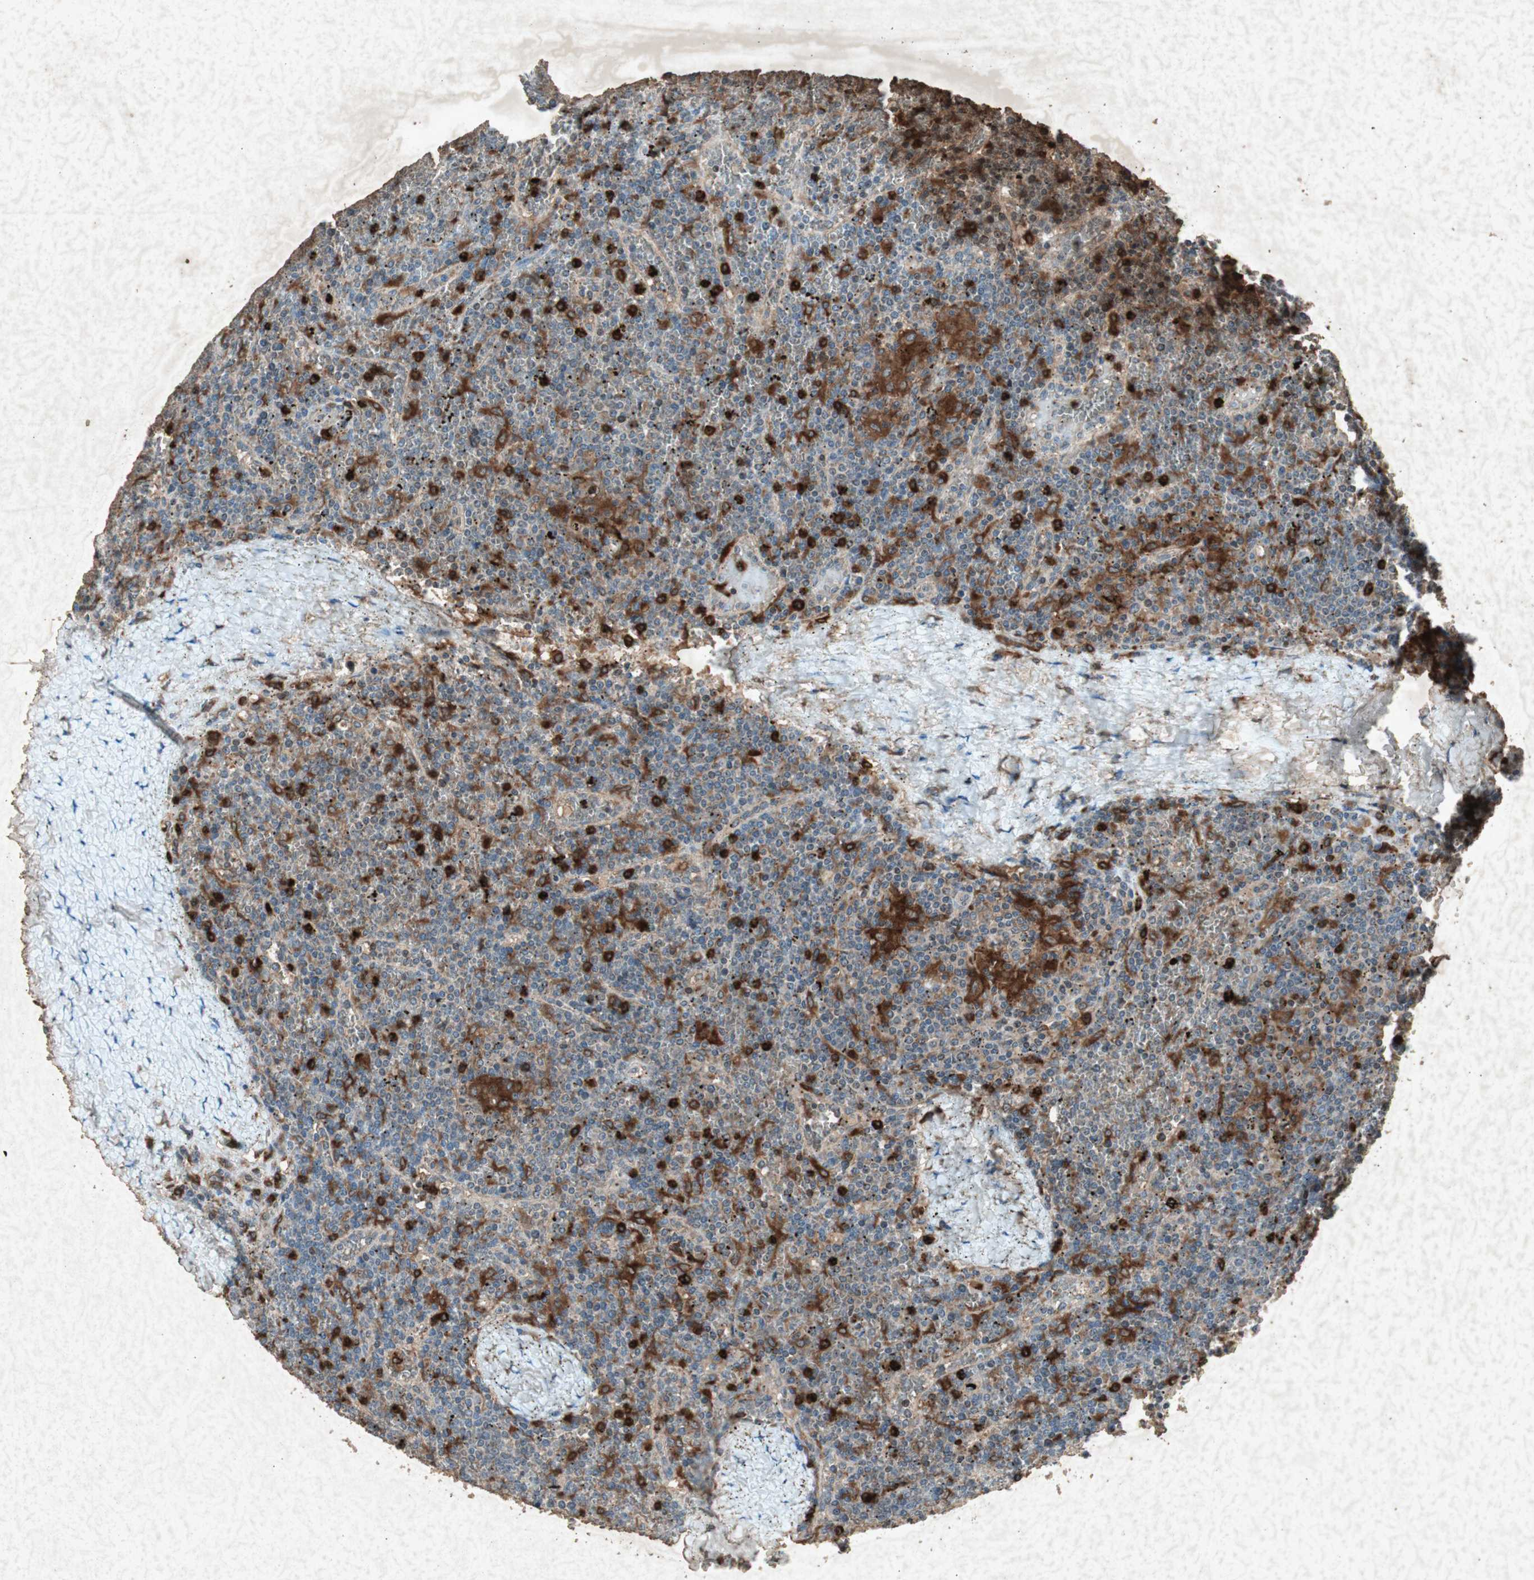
{"staining": {"intensity": "negative", "quantity": "none", "location": "none"}, "tissue": "lymphoma", "cell_type": "Tumor cells", "image_type": "cancer", "snomed": [{"axis": "morphology", "description": "Malignant lymphoma, non-Hodgkin's type, Low grade"}, {"axis": "topography", "description": "Spleen"}], "caption": "Tumor cells are negative for brown protein staining in lymphoma. (DAB immunohistochemistry with hematoxylin counter stain).", "gene": "TYROBP", "patient": {"sex": "female", "age": 19}}